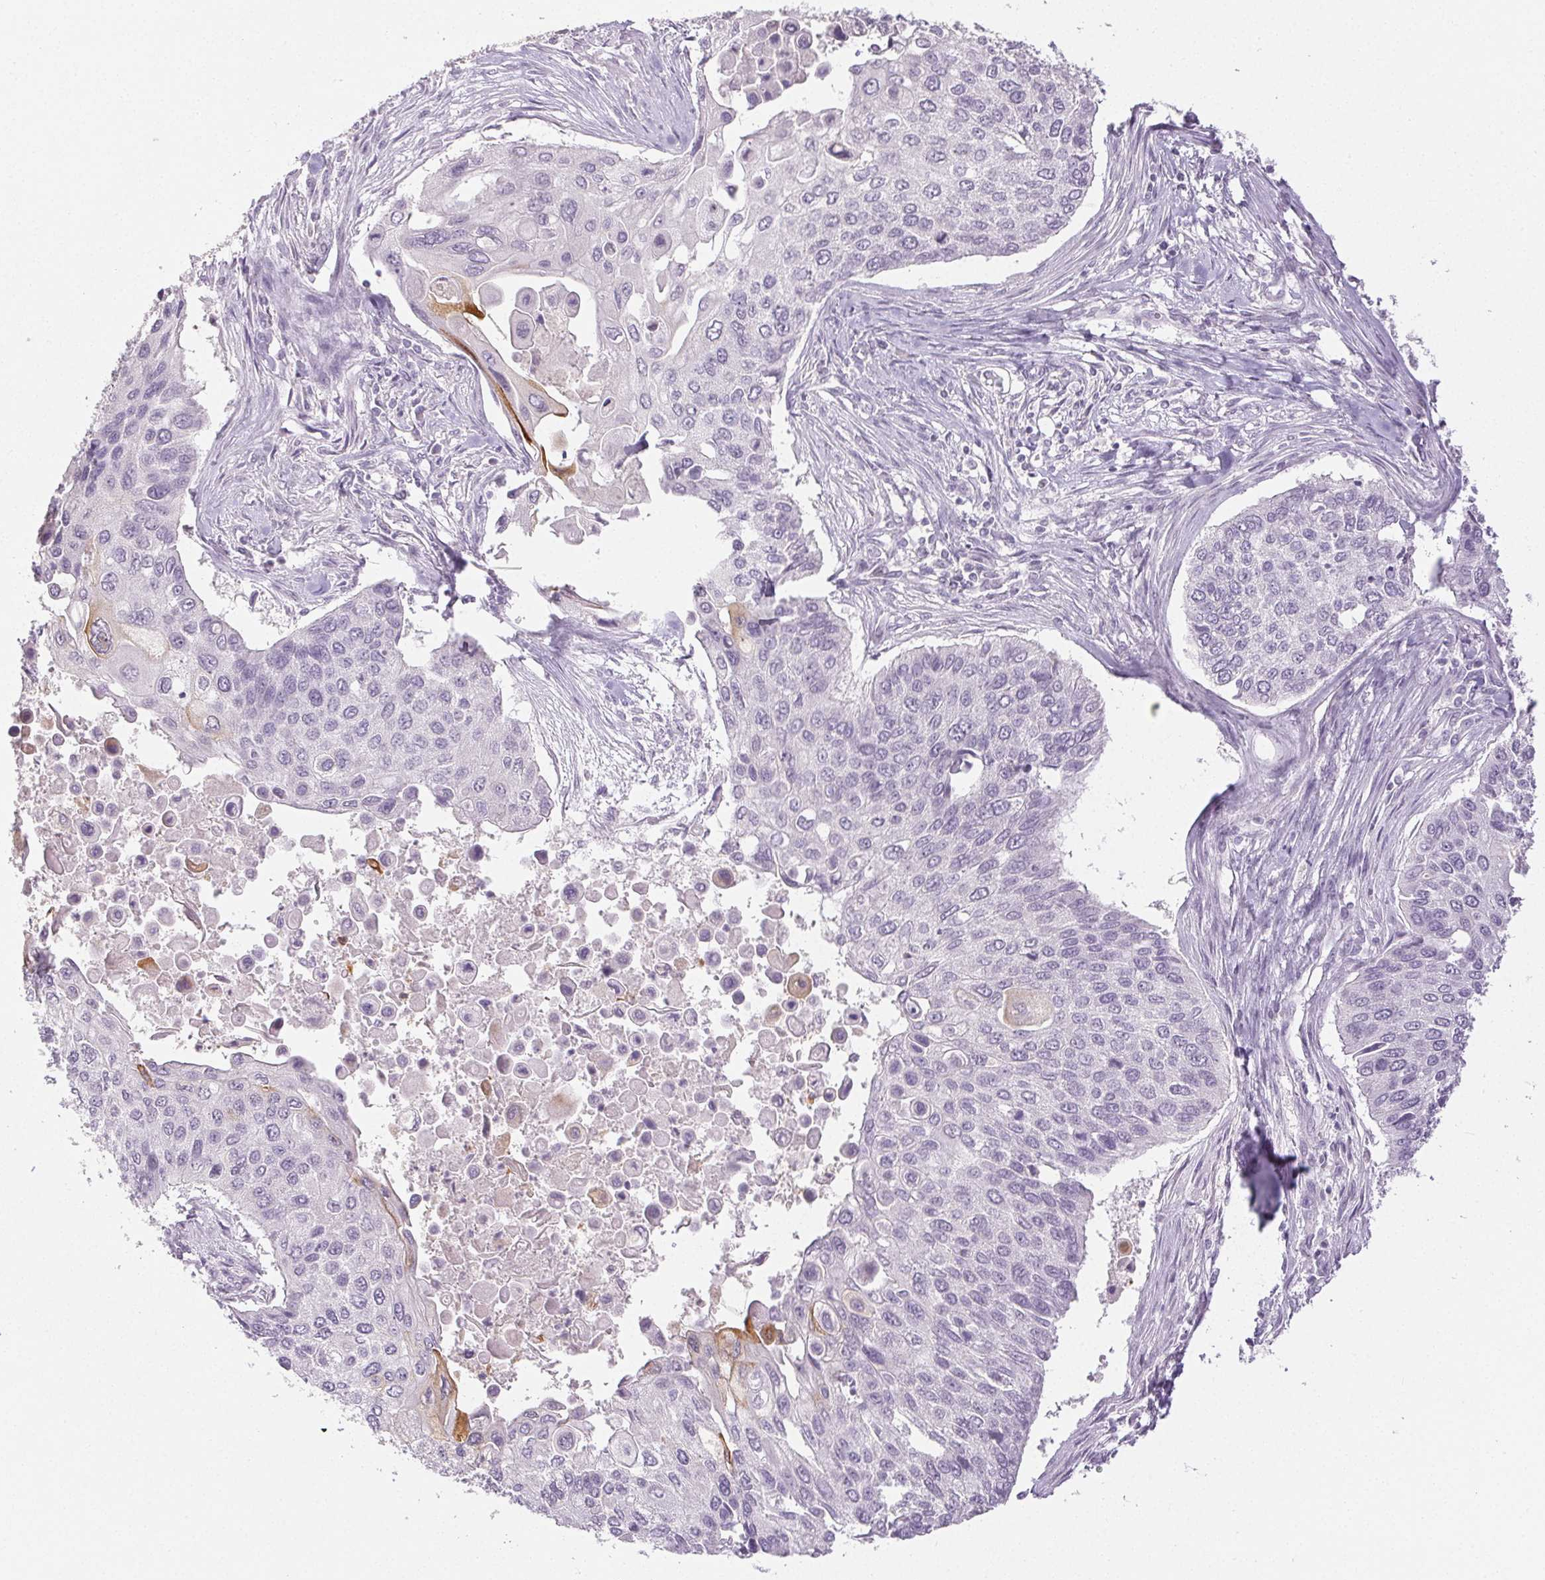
{"staining": {"intensity": "weak", "quantity": "<25%", "location": "cytoplasmic/membranous"}, "tissue": "lung cancer", "cell_type": "Tumor cells", "image_type": "cancer", "snomed": [{"axis": "morphology", "description": "Squamous cell carcinoma, NOS"}, {"axis": "morphology", "description": "Squamous cell carcinoma, metastatic, NOS"}, {"axis": "topography", "description": "Lung"}], "caption": "This is an immunohistochemistry (IHC) image of lung cancer. There is no staining in tumor cells.", "gene": "PI3", "patient": {"sex": "male", "age": 63}}